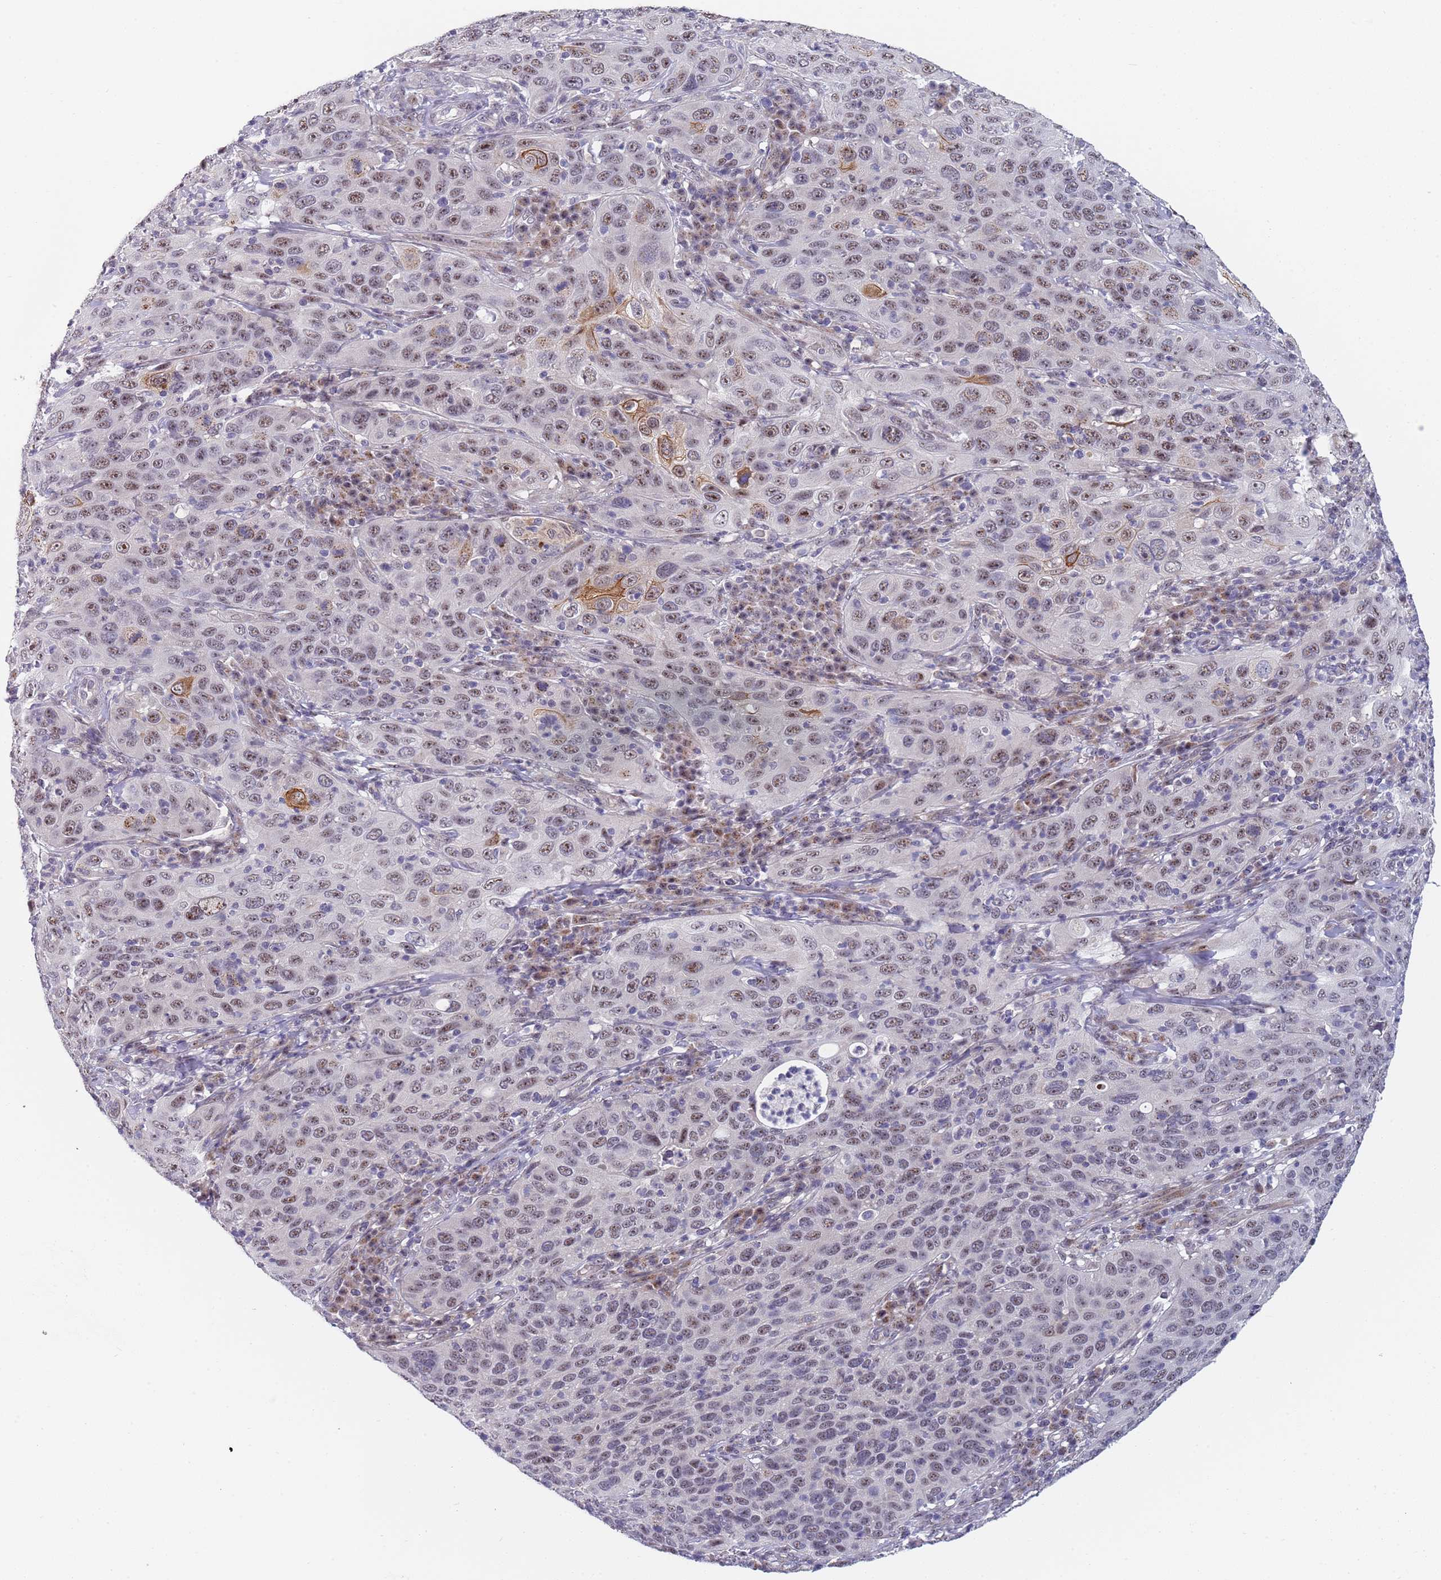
{"staining": {"intensity": "weak", "quantity": "25%-75%", "location": "nuclear"}, "tissue": "cervical cancer", "cell_type": "Tumor cells", "image_type": "cancer", "snomed": [{"axis": "morphology", "description": "Squamous cell carcinoma, NOS"}, {"axis": "topography", "description": "Cervix"}], "caption": "Immunohistochemical staining of human cervical cancer demonstrates low levels of weak nuclear positivity in approximately 25%-75% of tumor cells.", "gene": "PLCL2", "patient": {"sex": "female", "age": 36}}